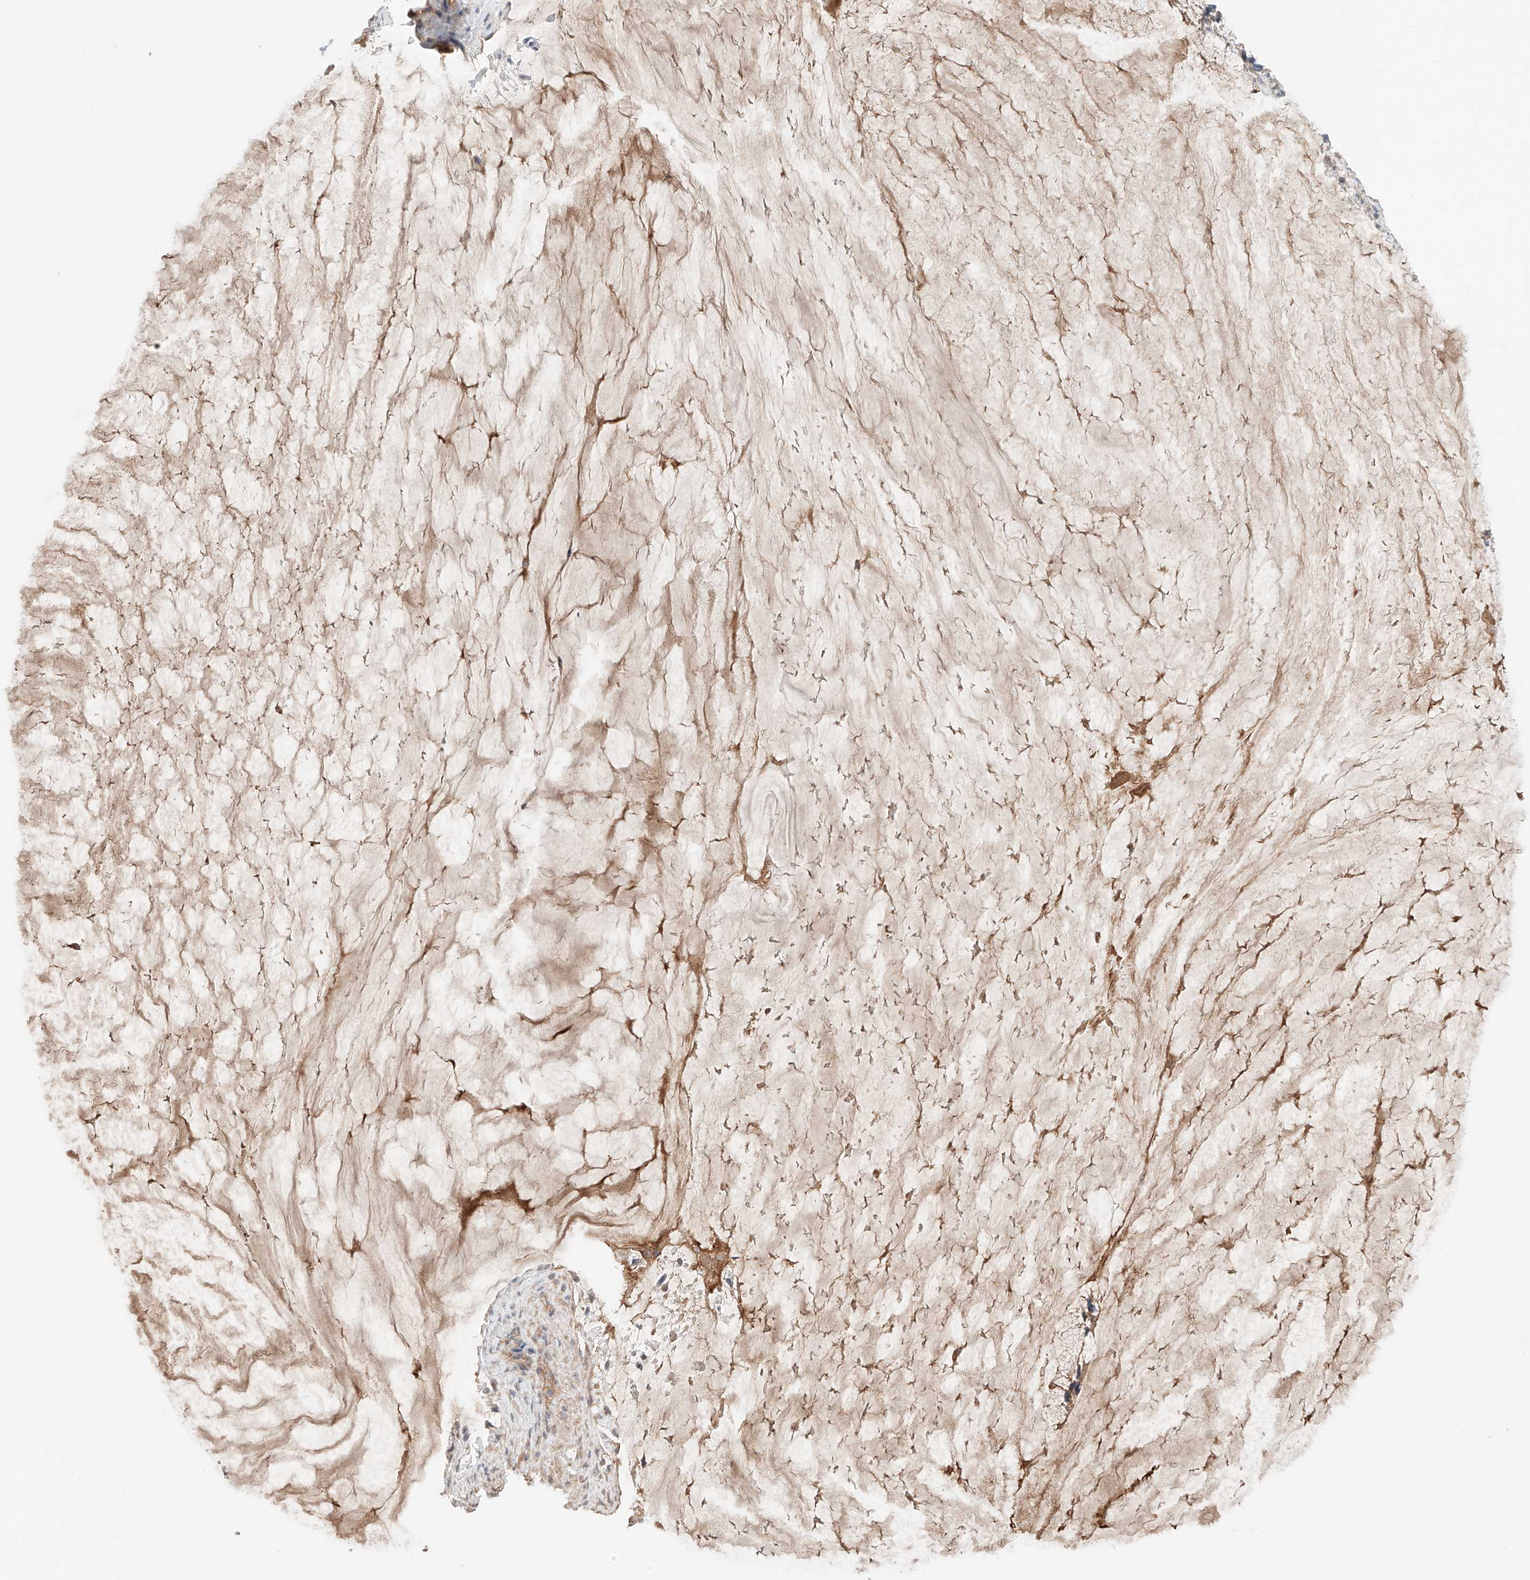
{"staining": {"intensity": "moderate", "quantity": ">75%", "location": "cytoplasmic/membranous"}, "tissue": "ovarian cancer", "cell_type": "Tumor cells", "image_type": "cancer", "snomed": [{"axis": "morphology", "description": "Cystadenocarcinoma, mucinous, NOS"}, {"axis": "topography", "description": "Ovary"}], "caption": "Immunohistochemical staining of mucinous cystadenocarcinoma (ovarian) displays medium levels of moderate cytoplasmic/membranous protein positivity in approximately >75% of tumor cells. (DAB (3,3'-diaminobenzidine) = brown stain, brightfield microscopy at high magnification).", "gene": "PGGT1B", "patient": {"sex": "female", "age": 37}}